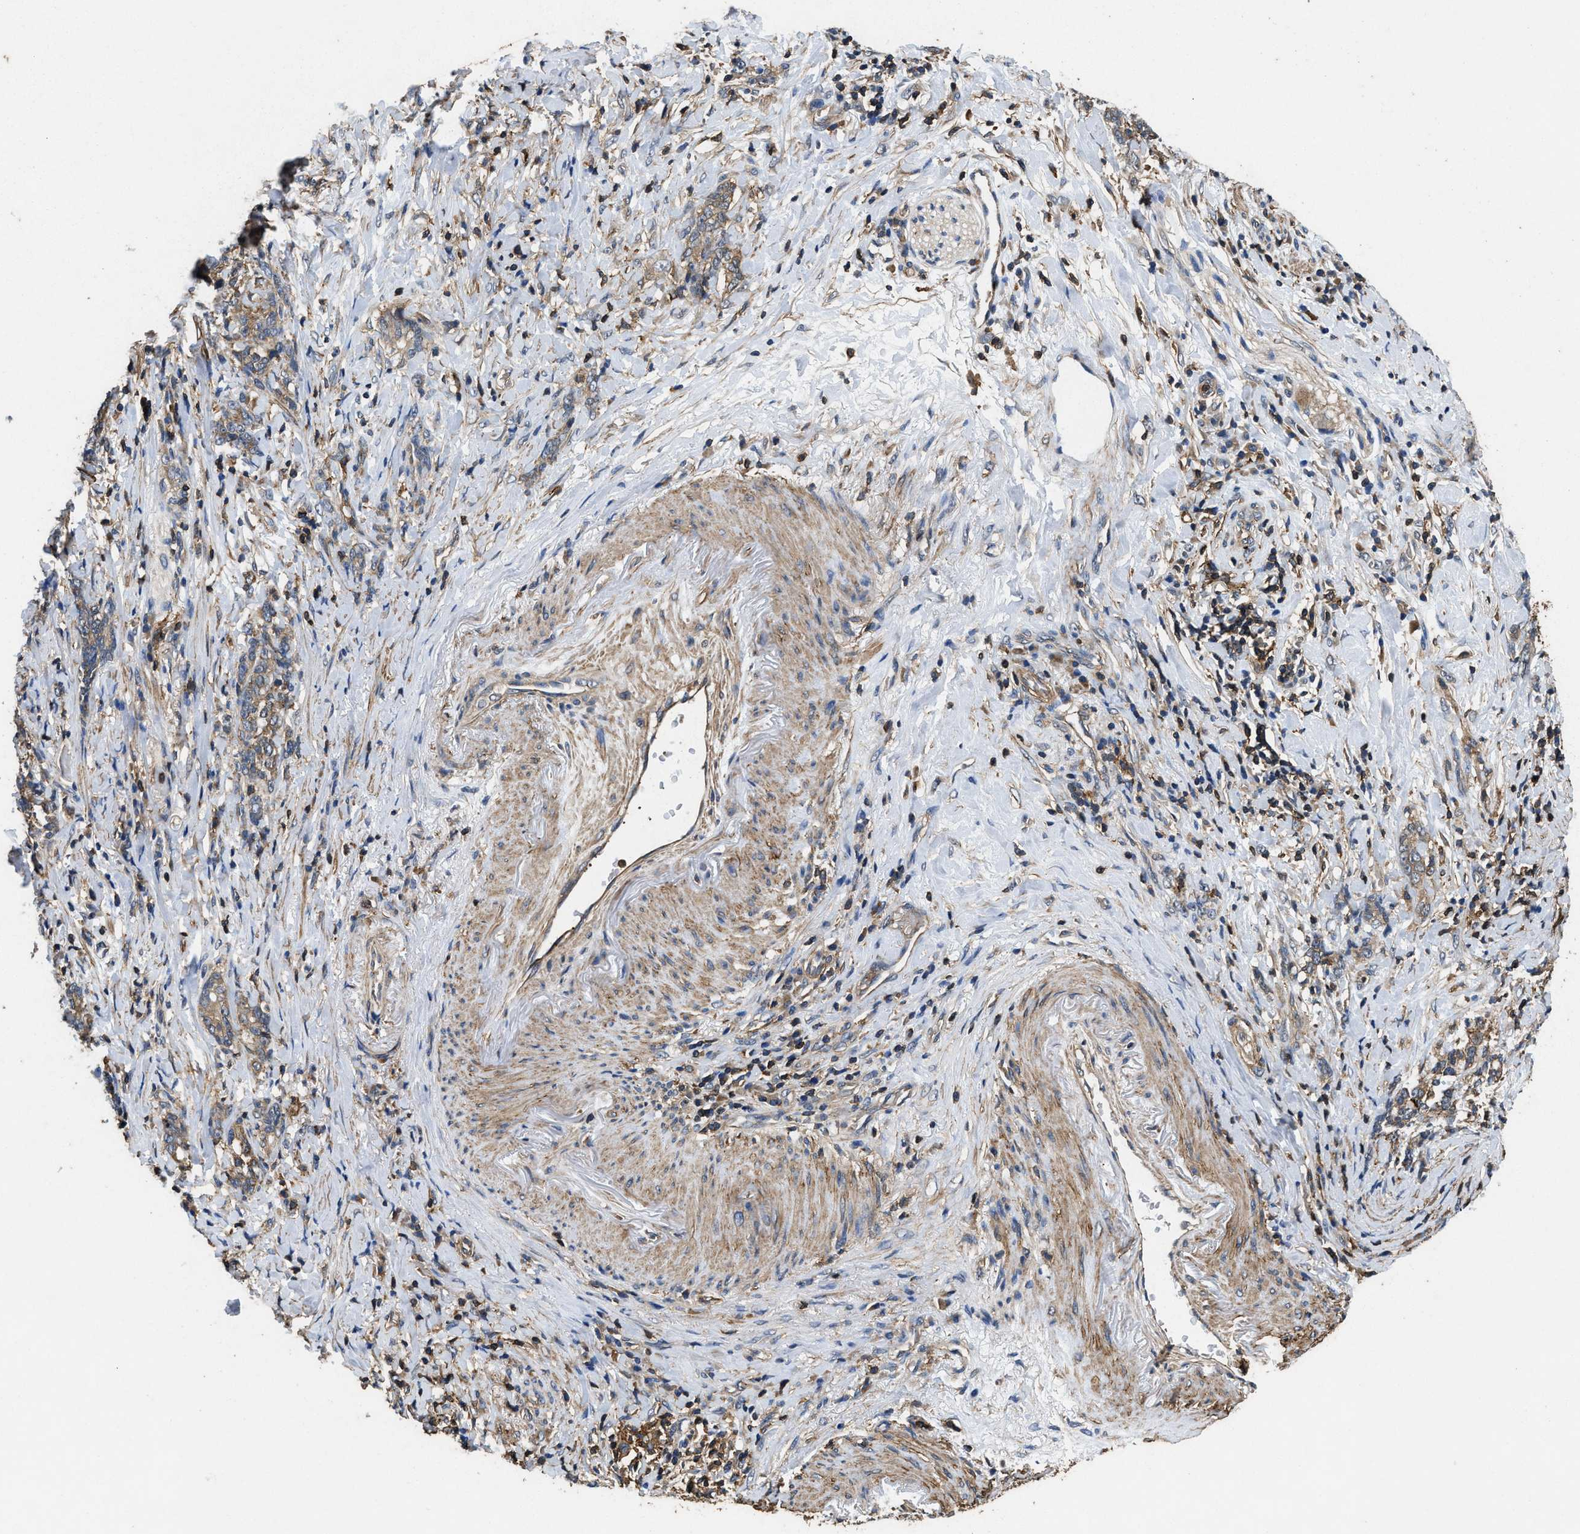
{"staining": {"intensity": "weak", "quantity": ">75%", "location": "cytoplasmic/membranous"}, "tissue": "stomach cancer", "cell_type": "Tumor cells", "image_type": "cancer", "snomed": [{"axis": "morphology", "description": "Adenocarcinoma, NOS"}, {"axis": "topography", "description": "Stomach, lower"}], "caption": "Weak cytoplasmic/membranous protein positivity is identified in approximately >75% of tumor cells in stomach cancer.", "gene": "LINGO2", "patient": {"sex": "male", "age": 88}}